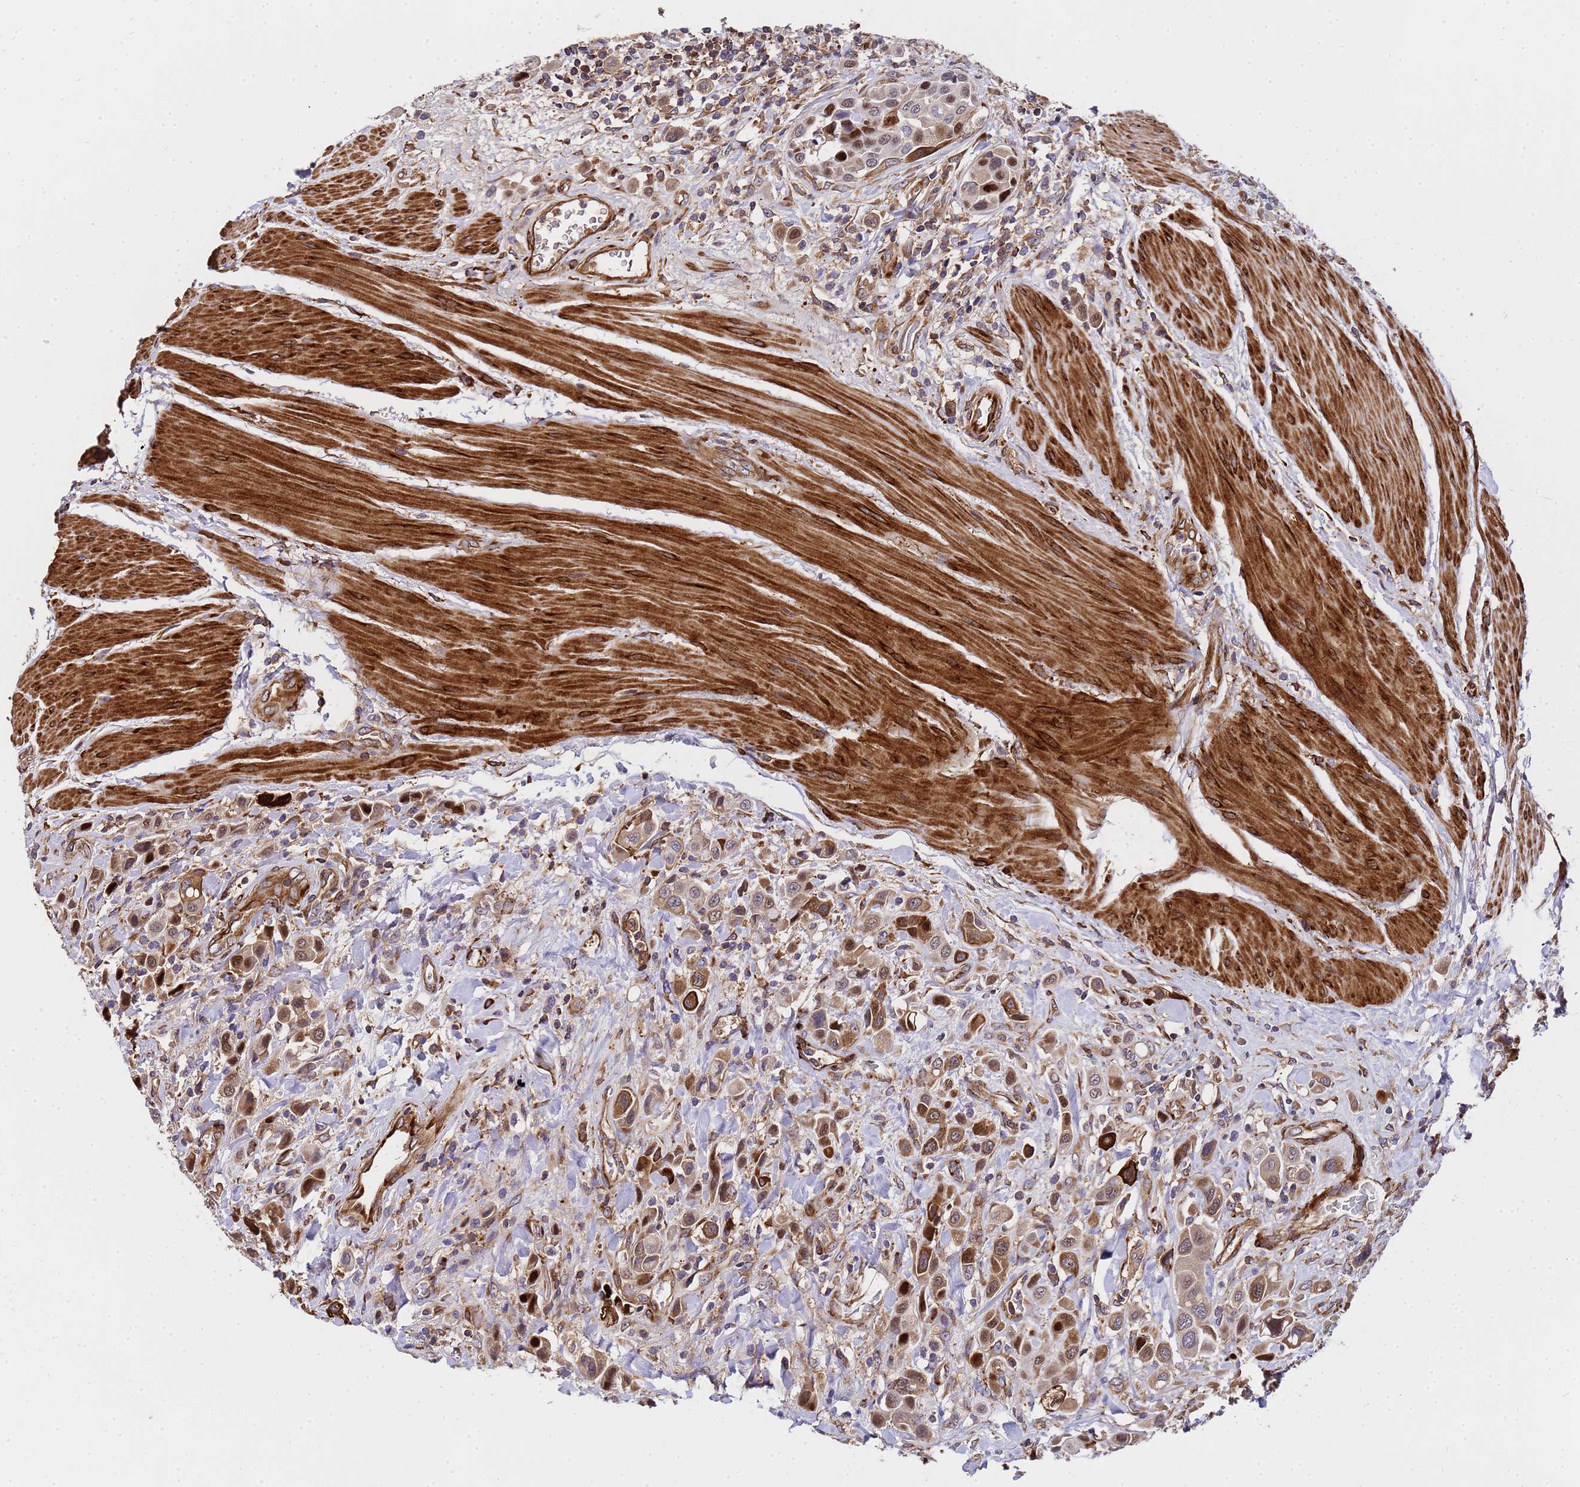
{"staining": {"intensity": "moderate", "quantity": ">75%", "location": "cytoplasmic/membranous,nuclear"}, "tissue": "urothelial cancer", "cell_type": "Tumor cells", "image_type": "cancer", "snomed": [{"axis": "morphology", "description": "Urothelial carcinoma, High grade"}, {"axis": "topography", "description": "Urinary bladder"}], "caption": "Immunohistochemistry staining of high-grade urothelial carcinoma, which shows medium levels of moderate cytoplasmic/membranous and nuclear positivity in approximately >75% of tumor cells indicating moderate cytoplasmic/membranous and nuclear protein expression. The staining was performed using DAB (3,3'-diaminobenzidine) (brown) for protein detection and nuclei were counterstained in hematoxylin (blue).", "gene": "MOCS1", "patient": {"sex": "male", "age": 50}}